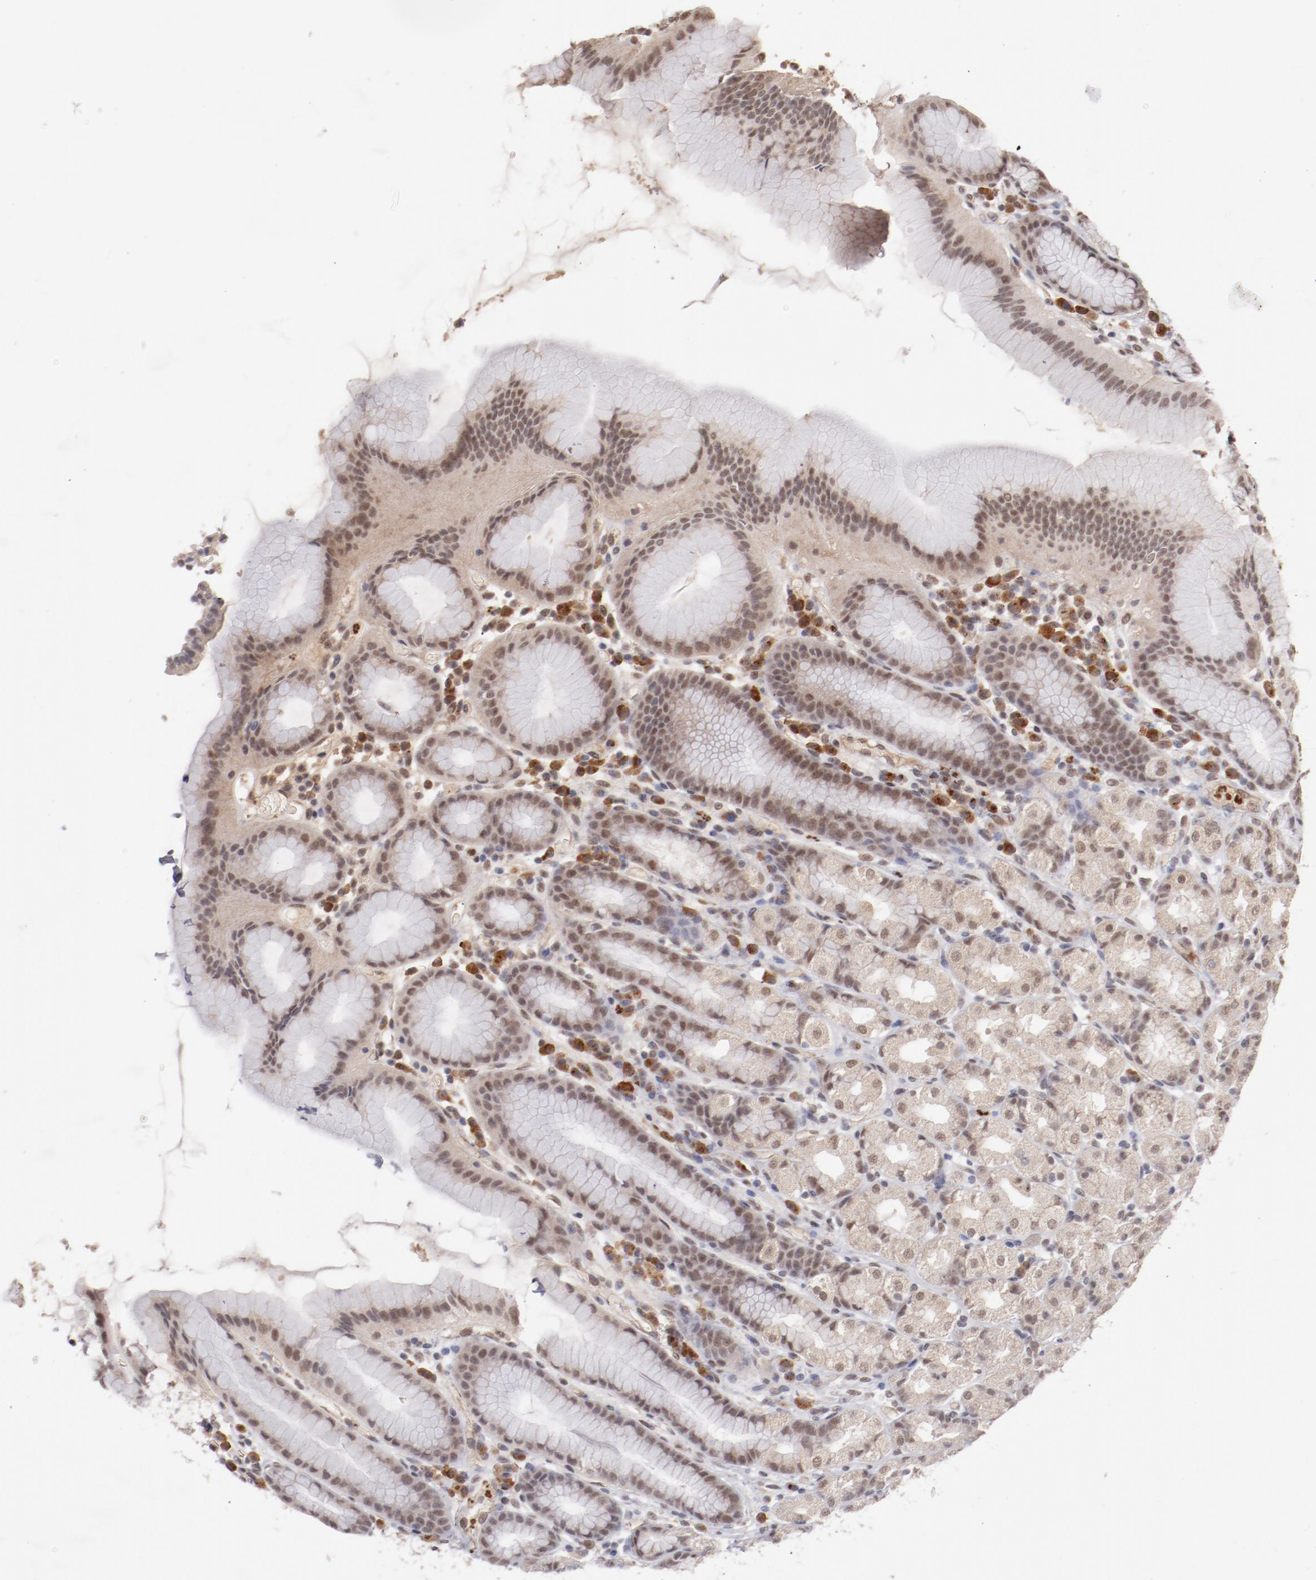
{"staining": {"intensity": "weak", "quantity": ">75%", "location": "cytoplasmic/membranous,nuclear"}, "tissue": "stomach", "cell_type": "Glandular cells", "image_type": "normal", "snomed": [{"axis": "morphology", "description": "Normal tissue, NOS"}, {"axis": "topography", "description": "Stomach, upper"}], "caption": "Protein positivity by immunohistochemistry (IHC) reveals weak cytoplasmic/membranous,nuclear staining in approximately >75% of glandular cells in benign stomach. (Brightfield microscopy of DAB IHC at high magnification).", "gene": "NFE2", "patient": {"sex": "male", "age": 68}}